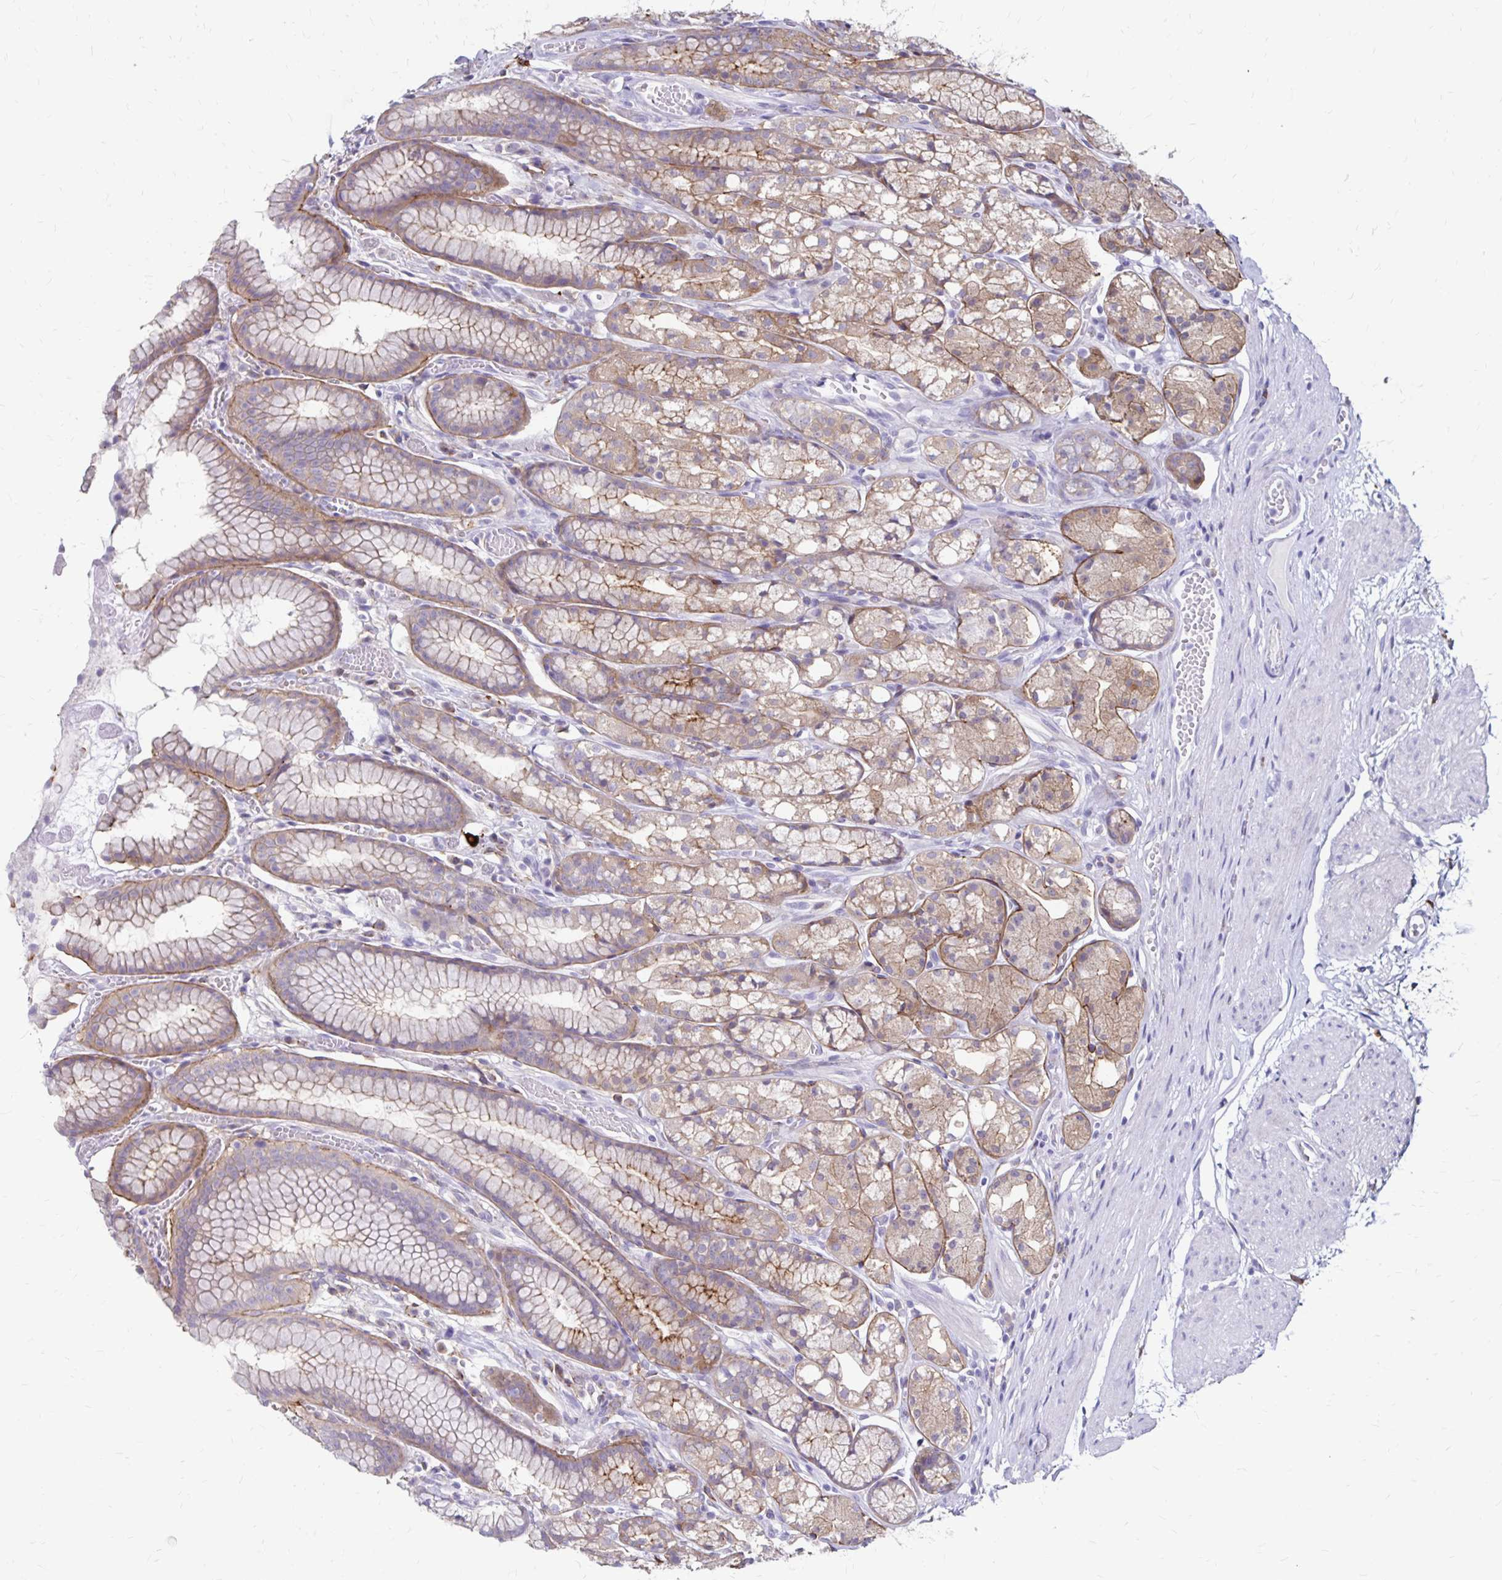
{"staining": {"intensity": "moderate", "quantity": "25%-75%", "location": "cytoplasmic/membranous"}, "tissue": "stomach", "cell_type": "Glandular cells", "image_type": "normal", "snomed": [{"axis": "morphology", "description": "Normal tissue, NOS"}, {"axis": "topography", "description": "Smooth muscle"}, {"axis": "topography", "description": "Stomach"}], "caption": "The photomicrograph shows immunohistochemical staining of normal stomach. There is moderate cytoplasmic/membranous expression is present in about 25%-75% of glandular cells.", "gene": "TNS3", "patient": {"sex": "male", "age": 70}}